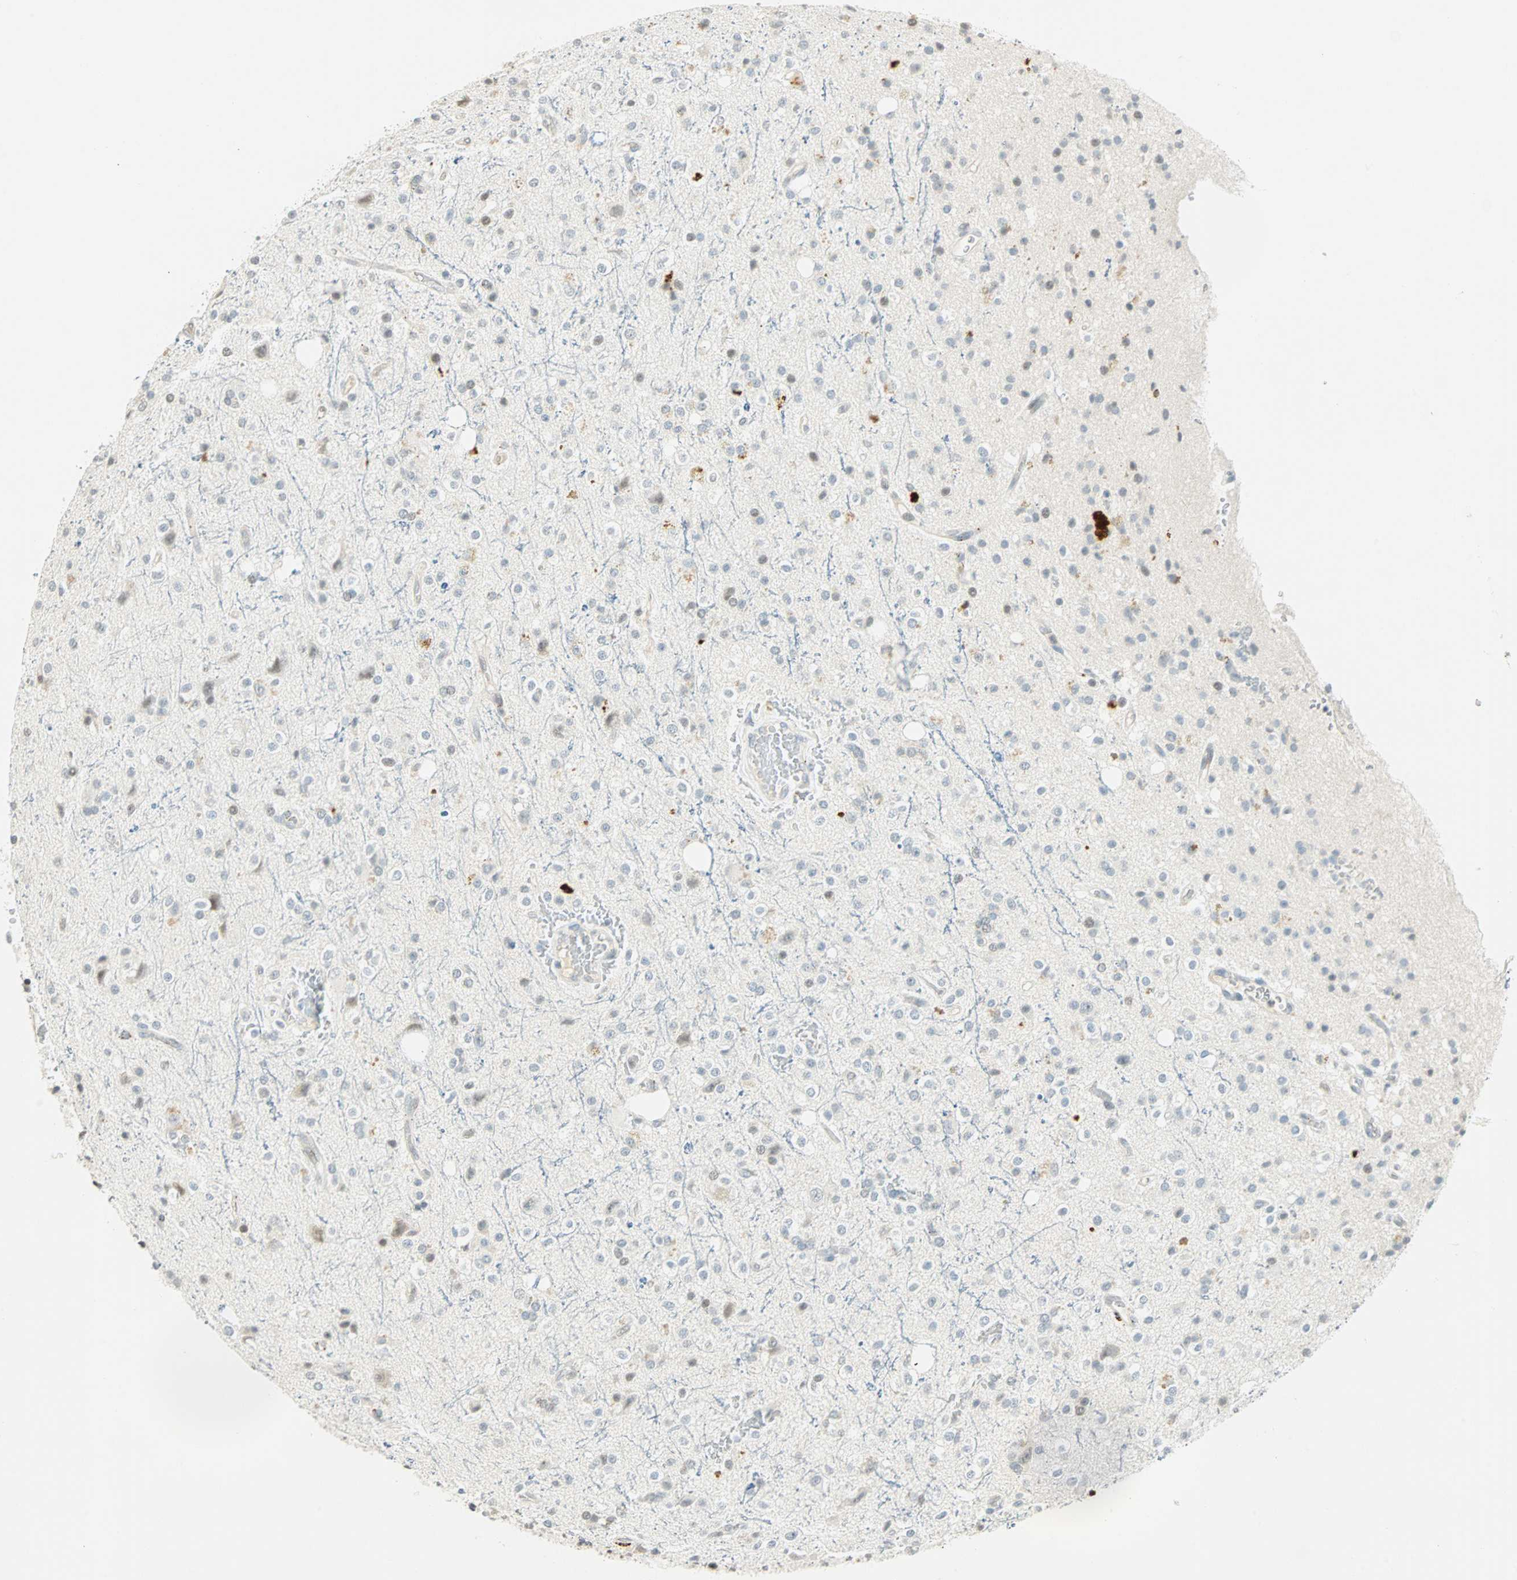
{"staining": {"intensity": "weak", "quantity": "<25%", "location": "nuclear"}, "tissue": "glioma", "cell_type": "Tumor cells", "image_type": "cancer", "snomed": [{"axis": "morphology", "description": "Glioma, malignant, High grade"}, {"axis": "topography", "description": "Brain"}], "caption": "Tumor cells are negative for protein expression in human glioma. Brightfield microscopy of immunohistochemistry (IHC) stained with DAB (3,3'-diaminobenzidine) (brown) and hematoxylin (blue), captured at high magnification.", "gene": "SMAD3", "patient": {"sex": "male", "age": 47}}